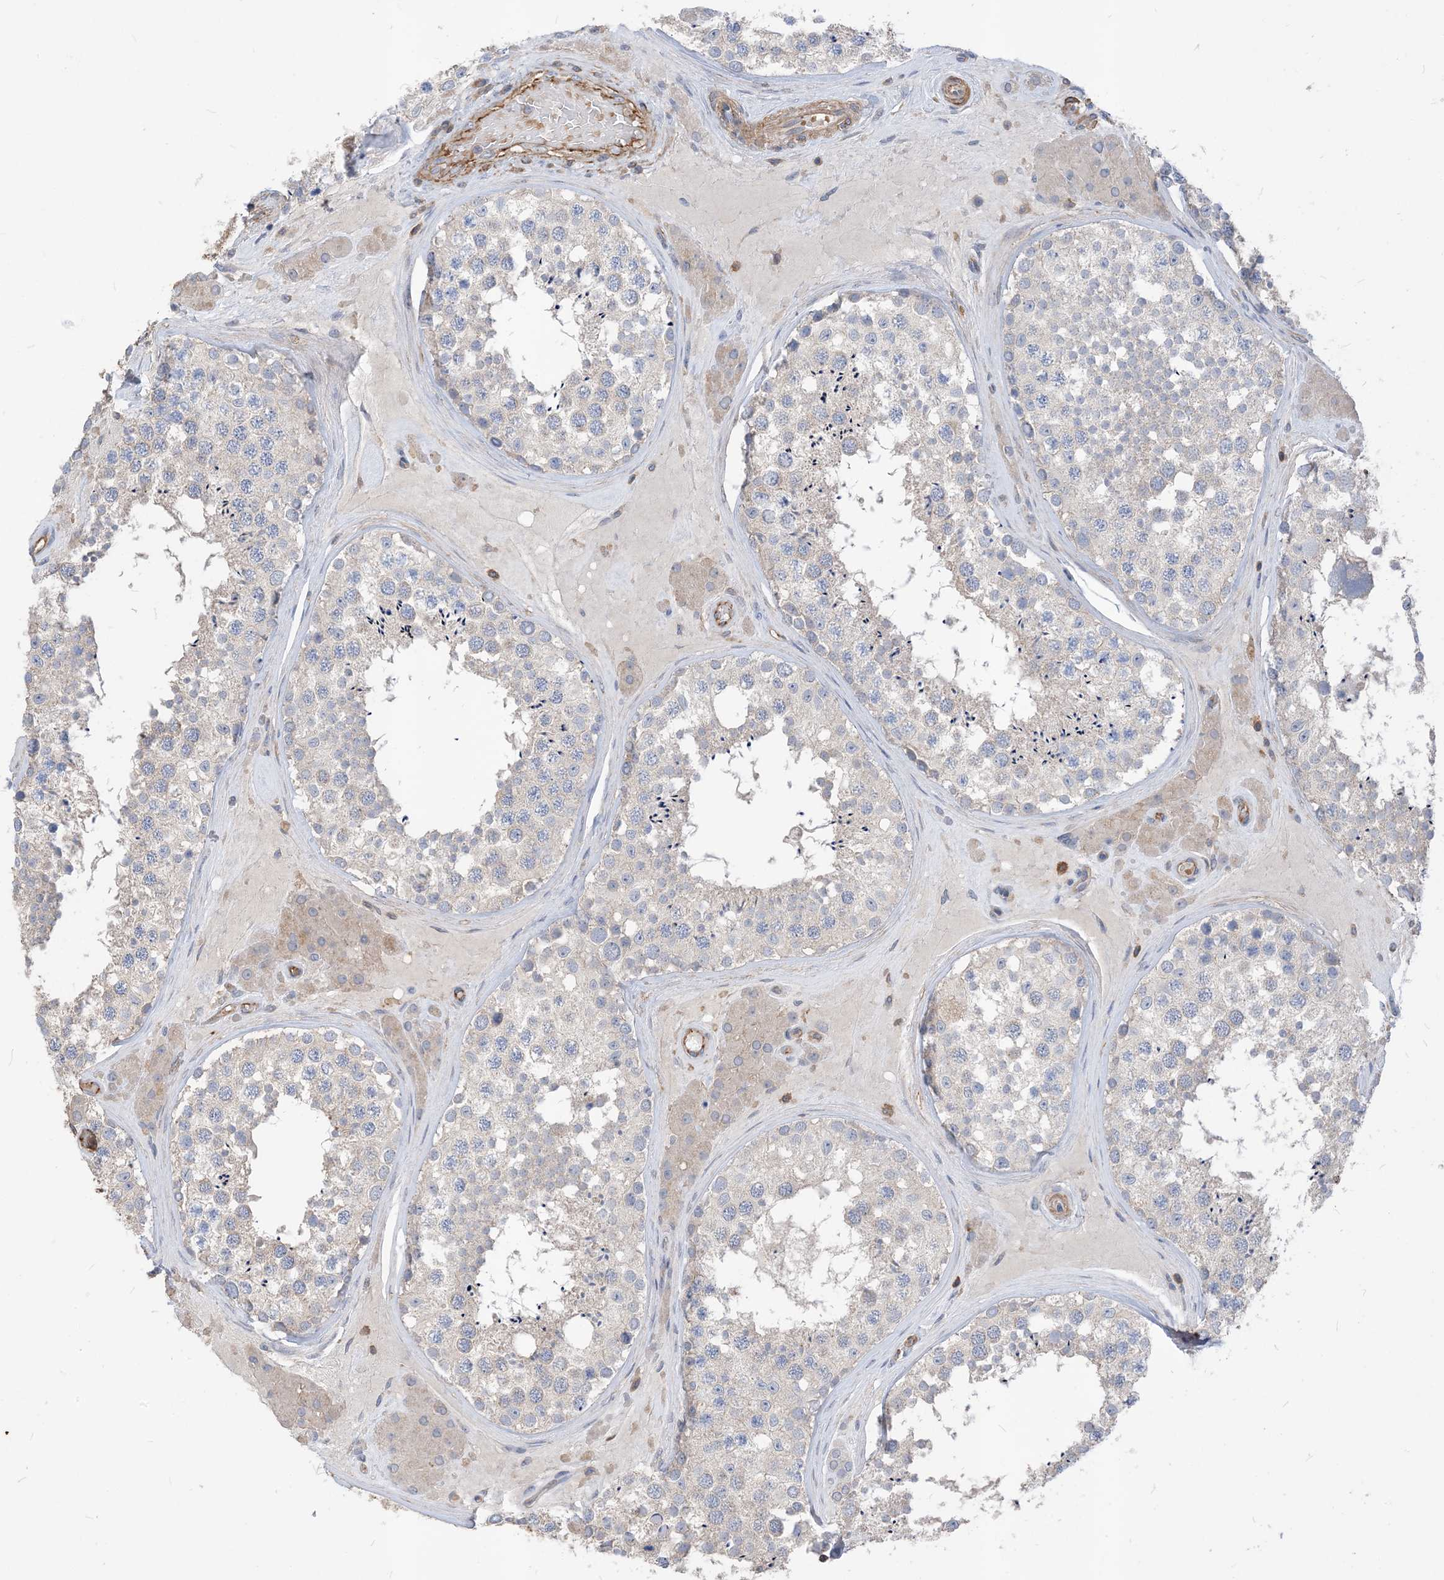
{"staining": {"intensity": "negative", "quantity": "none", "location": "none"}, "tissue": "testis", "cell_type": "Cells in seminiferous ducts", "image_type": "normal", "snomed": [{"axis": "morphology", "description": "Normal tissue, NOS"}, {"axis": "topography", "description": "Testis"}], "caption": "Cells in seminiferous ducts are negative for brown protein staining in normal testis. (DAB (3,3'-diaminobenzidine) immunohistochemistry (IHC) with hematoxylin counter stain).", "gene": "PARVG", "patient": {"sex": "male", "age": 46}}